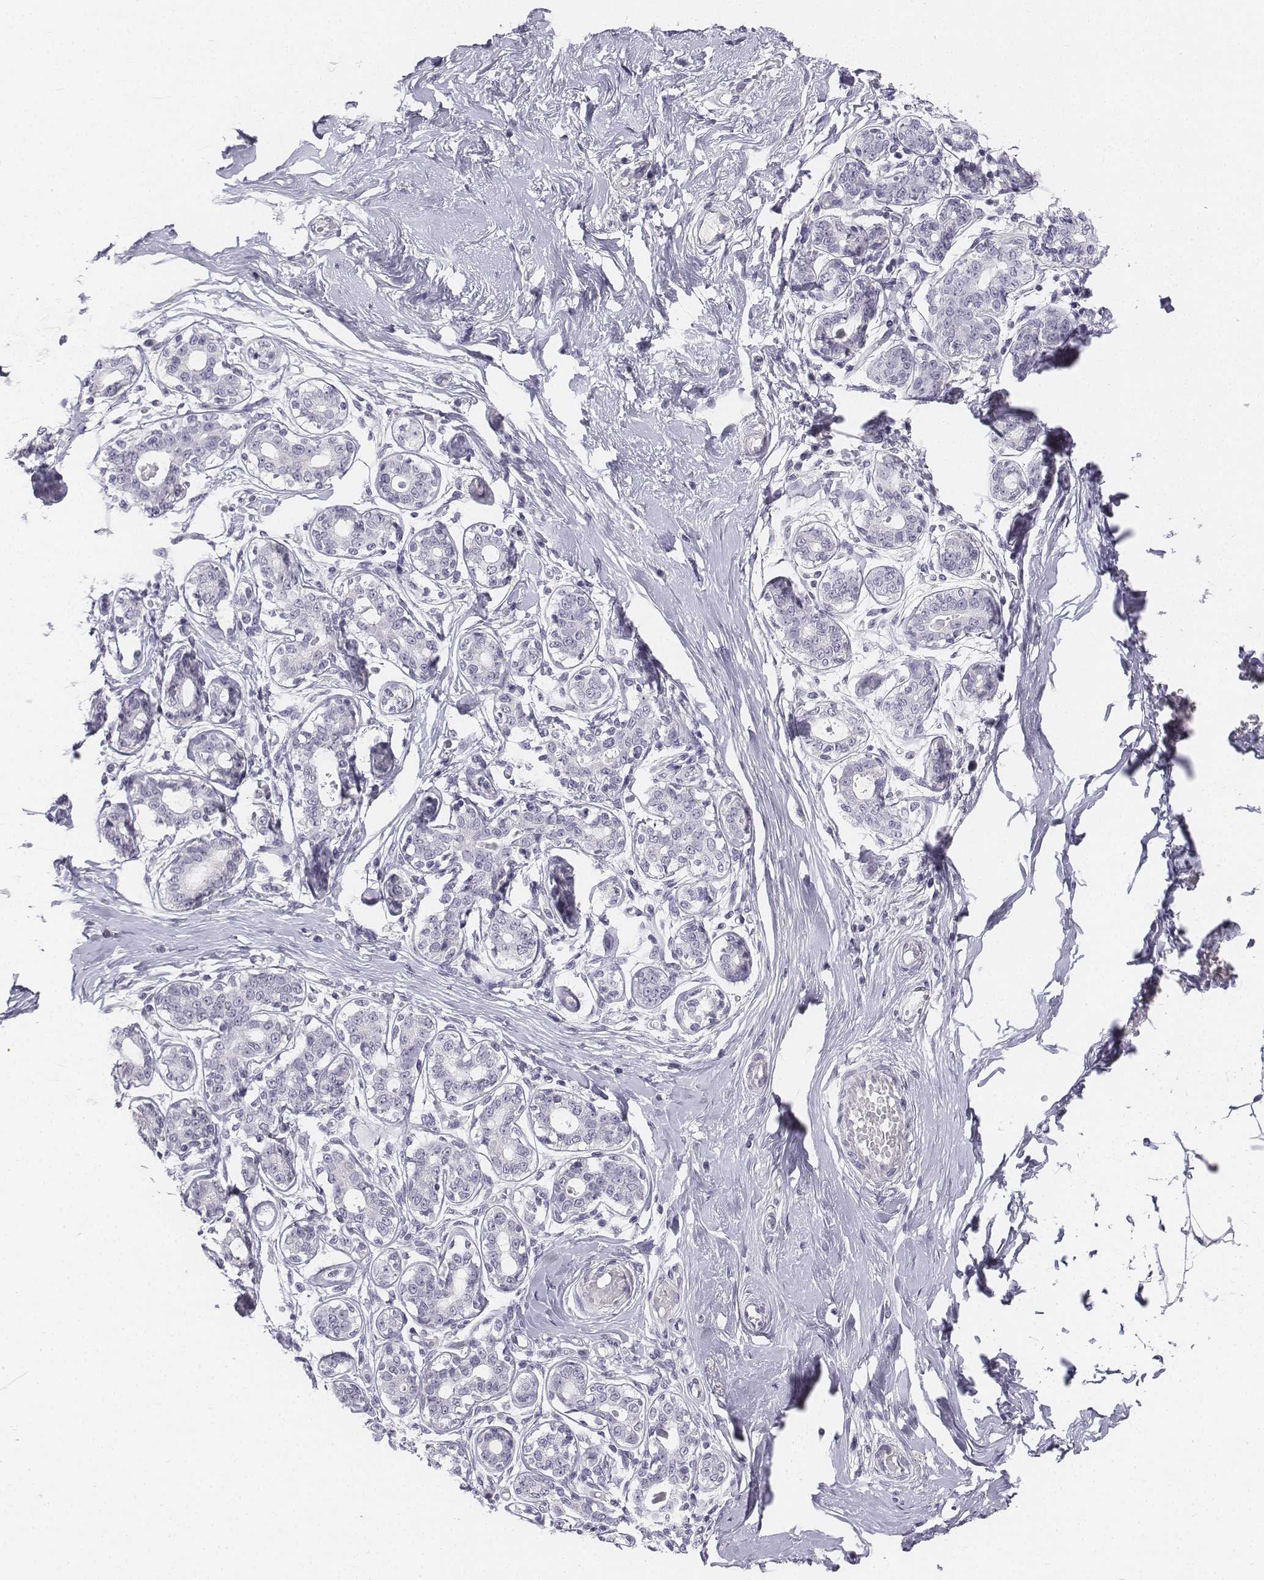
{"staining": {"intensity": "negative", "quantity": "none", "location": "none"}, "tissue": "breast", "cell_type": "Adipocytes", "image_type": "normal", "snomed": [{"axis": "morphology", "description": "Normal tissue, NOS"}, {"axis": "topography", "description": "Skin"}, {"axis": "topography", "description": "Breast"}], "caption": "IHC micrograph of benign breast: breast stained with DAB (3,3'-diaminobenzidine) displays no significant protein staining in adipocytes.", "gene": "UCN2", "patient": {"sex": "female", "age": 43}}